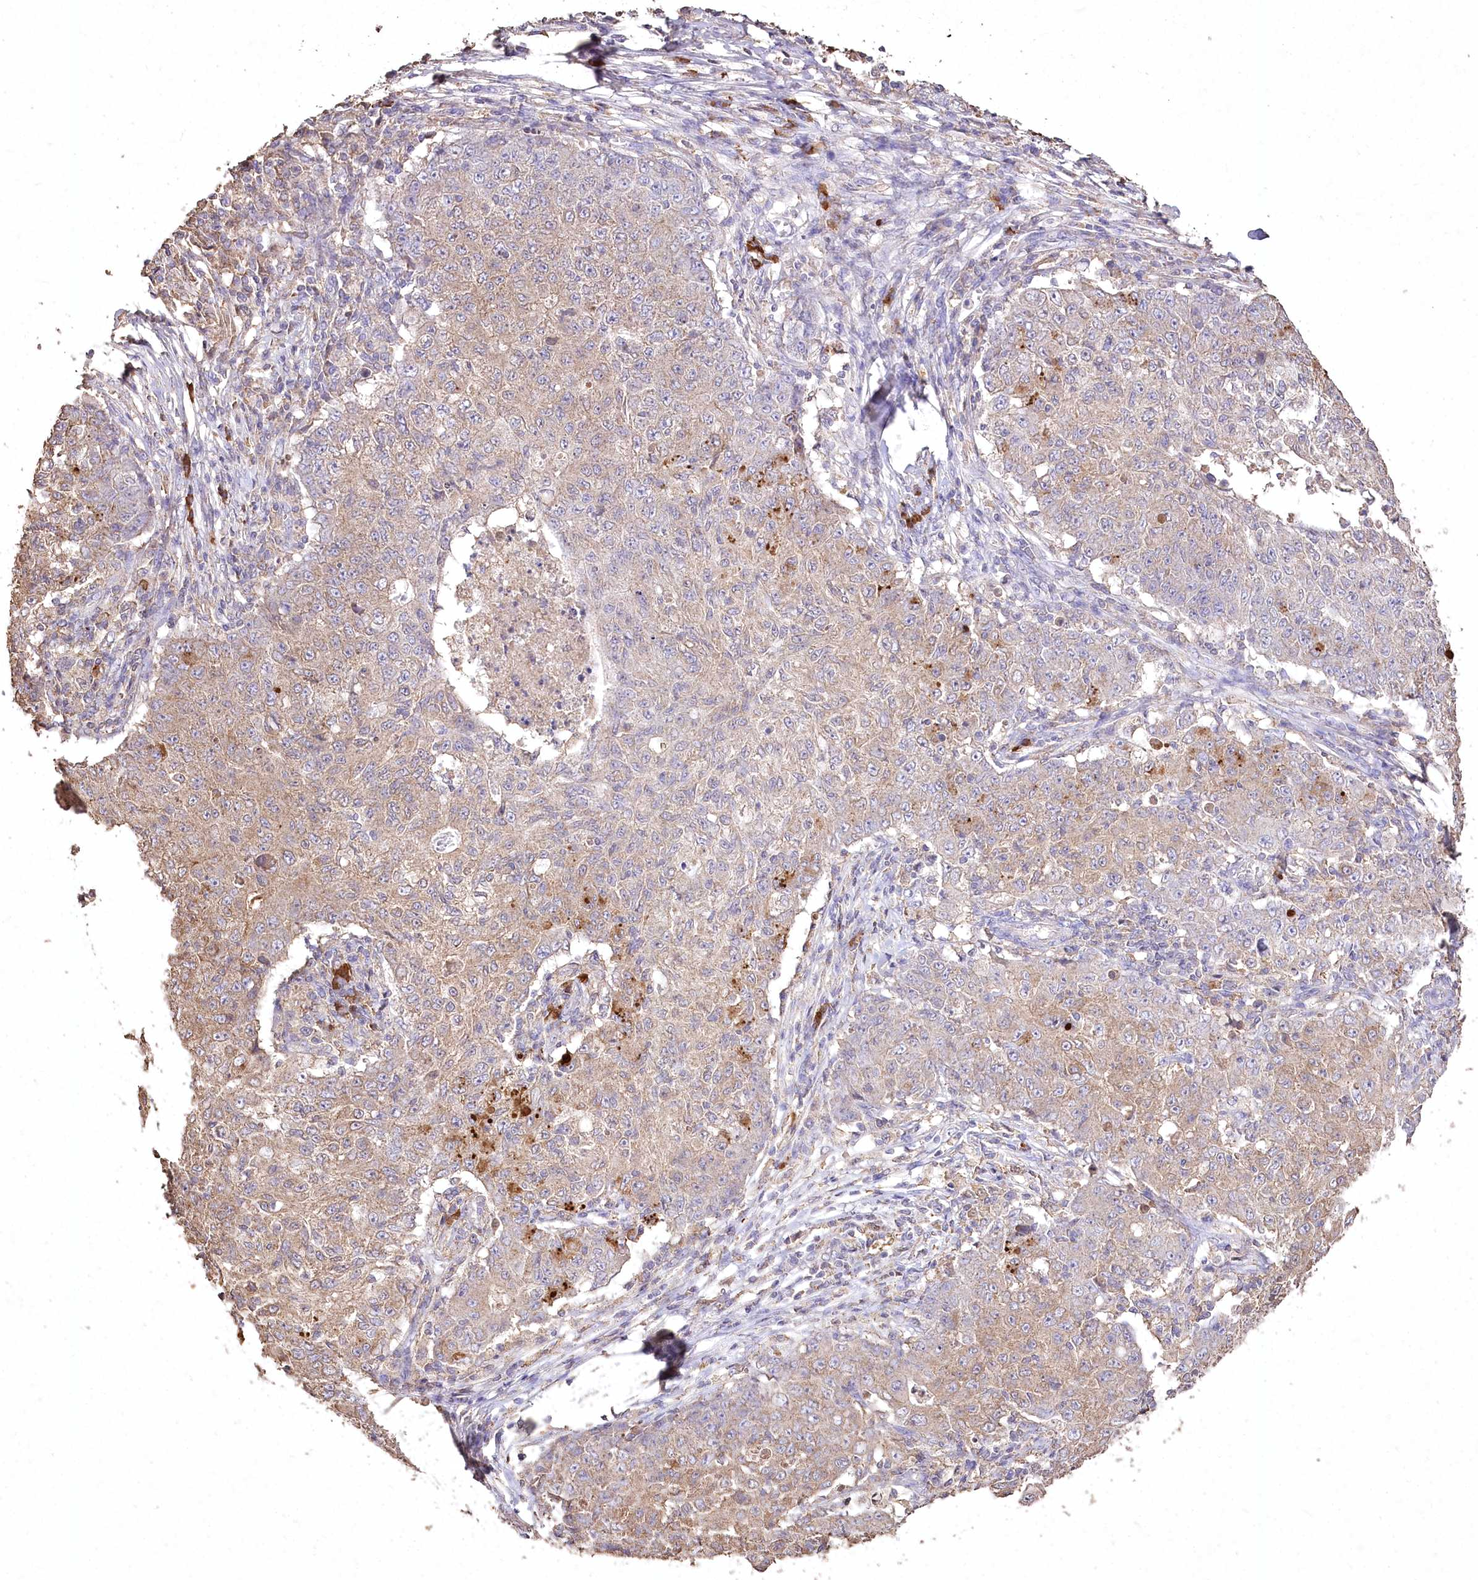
{"staining": {"intensity": "weak", "quantity": "25%-75%", "location": "cytoplasmic/membranous"}, "tissue": "ovarian cancer", "cell_type": "Tumor cells", "image_type": "cancer", "snomed": [{"axis": "morphology", "description": "Carcinoma, endometroid"}, {"axis": "topography", "description": "Ovary"}], "caption": "Ovarian cancer (endometroid carcinoma) stained with IHC displays weak cytoplasmic/membranous staining in approximately 25%-75% of tumor cells. Ihc stains the protein in brown and the nuclei are stained blue.", "gene": "IREB2", "patient": {"sex": "female", "age": 42}}